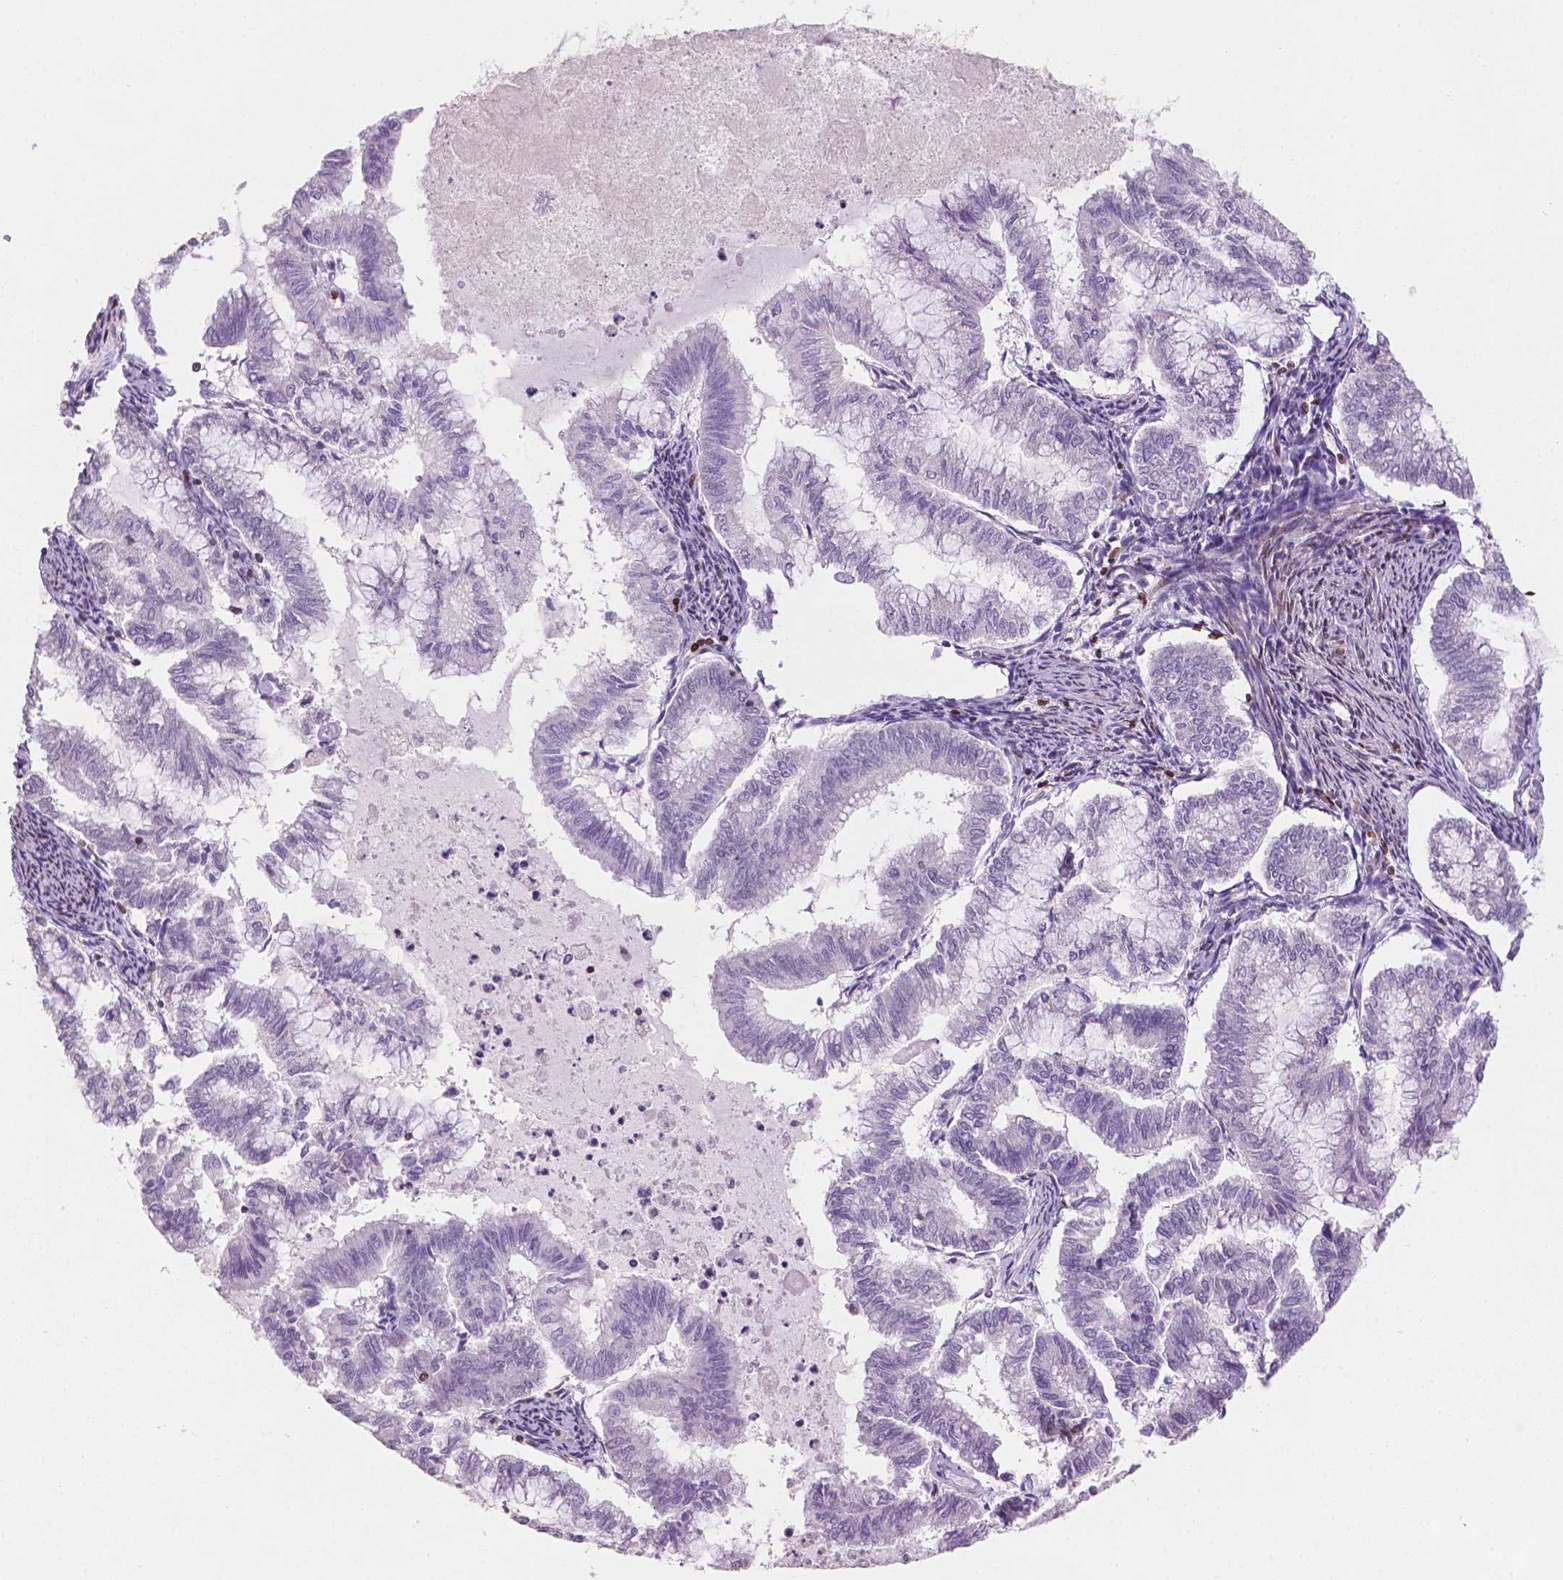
{"staining": {"intensity": "weak", "quantity": "<25%", "location": "cytoplasmic/membranous"}, "tissue": "endometrial cancer", "cell_type": "Tumor cells", "image_type": "cancer", "snomed": [{"axis": "morphology", "description": "Adenocarcinoma, NOS"}, {"axis": "topography", "description": "Endometrium"}], "caption": "Protein analysis of endometrial cancer (adenocarcinoma) demonstrates no significant expression in tumor cells.", "gene": "BCL2", "patient": {"sex": "female", "age": 79}}